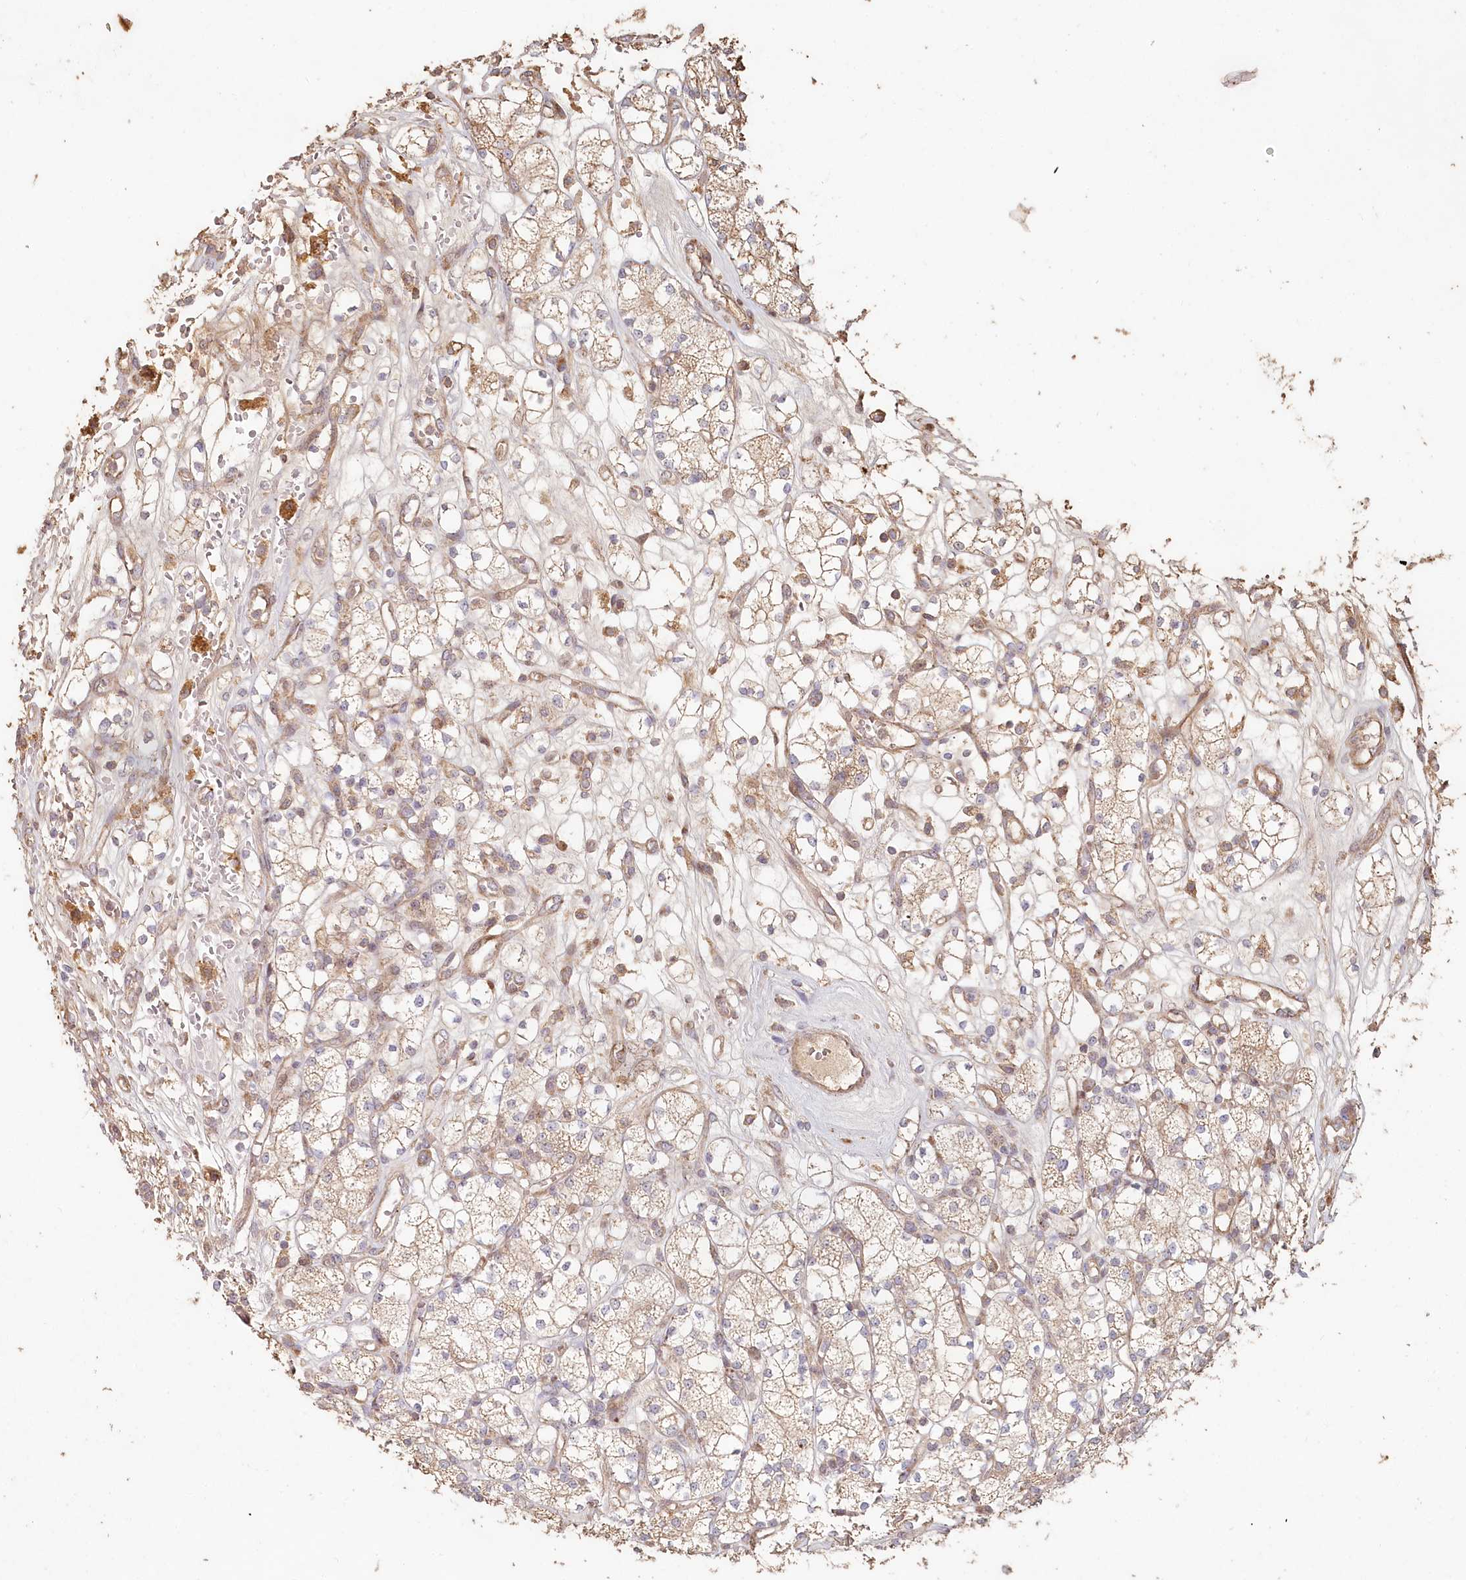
{"staining": {"intensity": "weak", "quantity": "25%-75%", "location": "cytoplasmic/membranous"}, "tissue": "renal cancer", "cell_type": "Tumor cells", "image_type": "cancer", "snomed": [{"axis": "morphology", "description": "Adenocarcinoma, NOS"}, {"axis": "topography", "description": "Kidney"}], "caption": "Protein staining of adenocarcinoma (renal) tissue demonstrates weak cytoplasmic/membranous staining in approximately 25%-75% of tumor cells.", "gene": "HAL", "patient": {"sex": "male", "age": 77}}